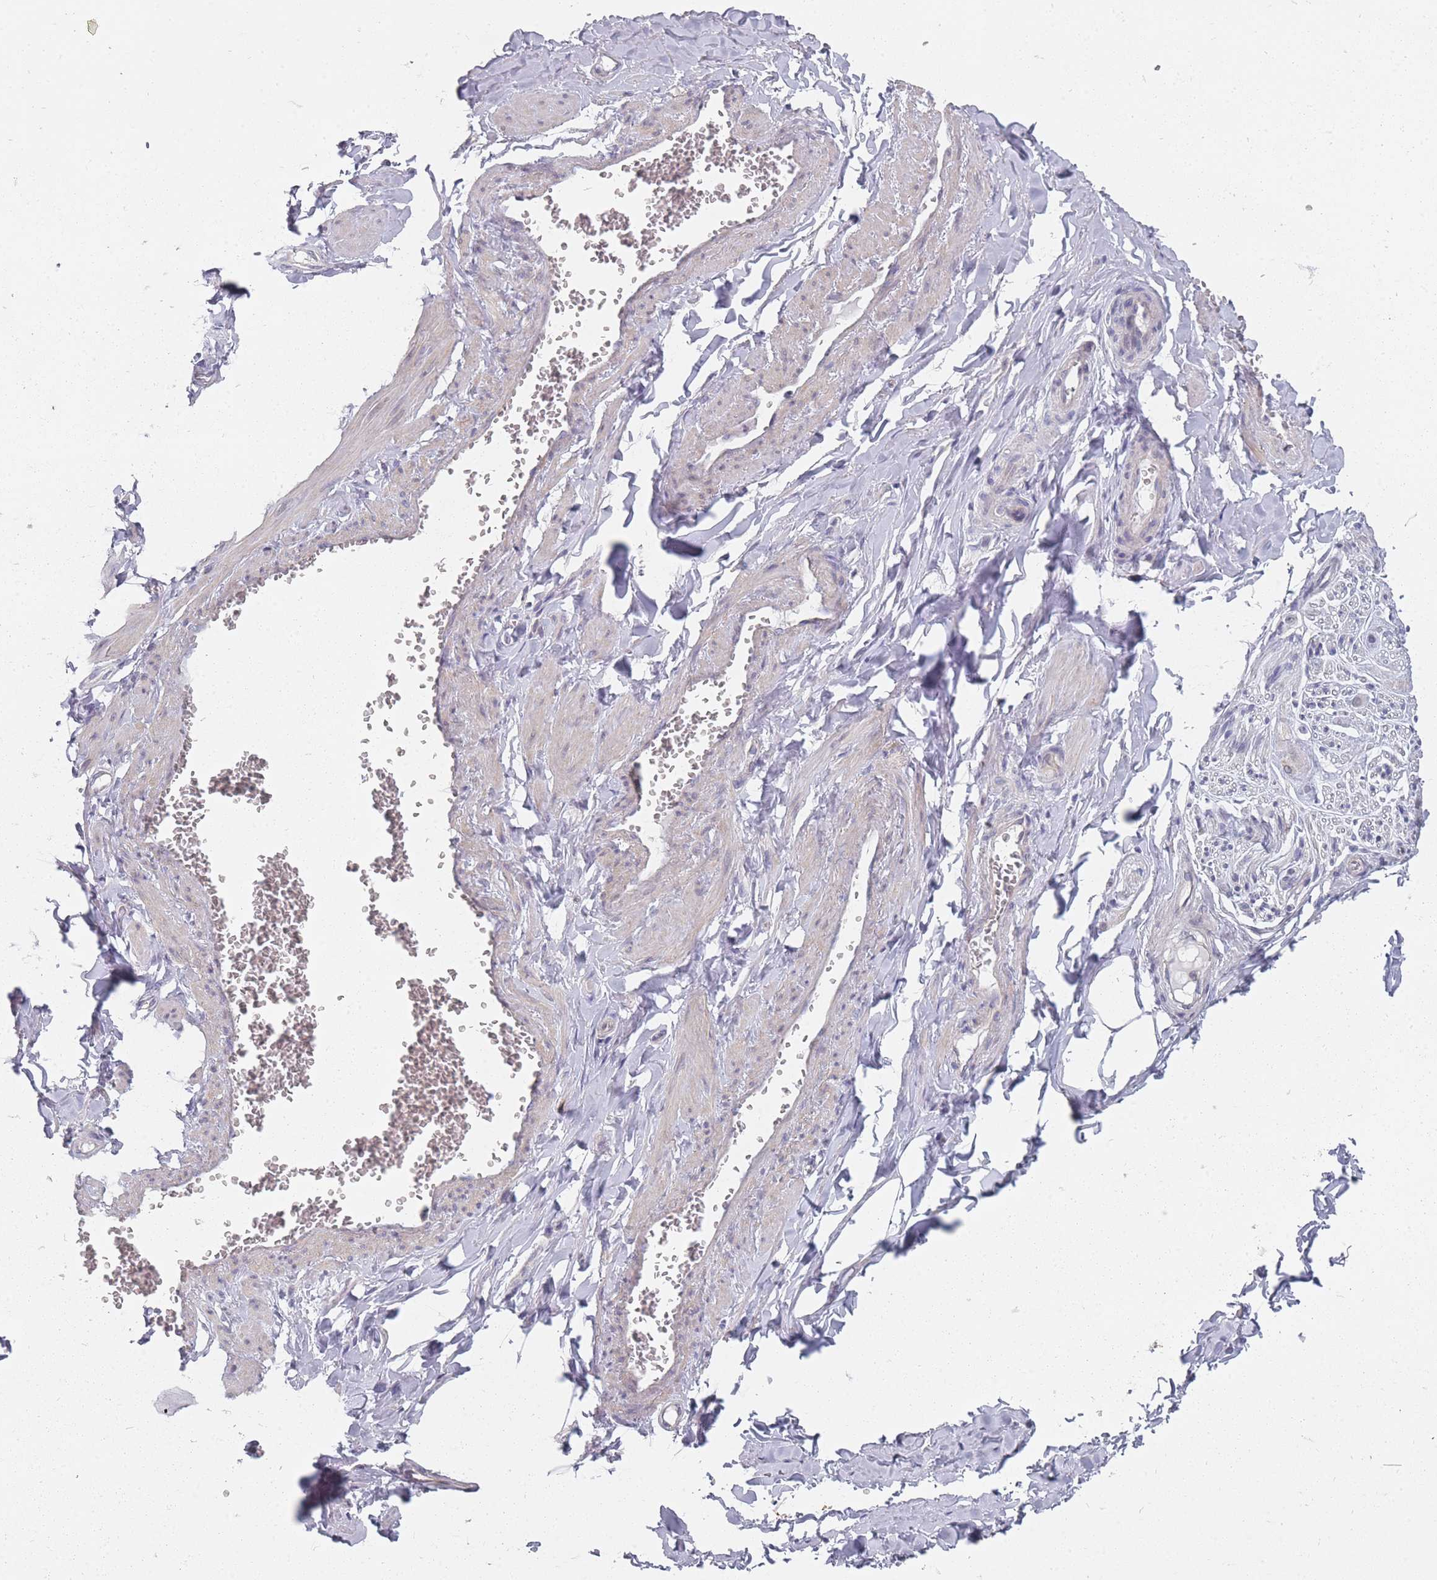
{"staining": {"intensity": "negative", "quantity": "none", "location": "none"}, "tissue": "adipose tissue", "cell_type": "Adipocytes", "image_type": "normal", "snomed": [{"axis": "morphology", "description": "Normal tissue, NOS"}, {"axis": "topography", "description": "Soft tissue"}, {"axis": "topography", "description": "Adipose tissue"}, {"axis": "topography", "description": "Vascular tissue"}, {"axis": "topography", "description": "Peripheral nerve tissue"}], "caption": "Human adipose tissue stained for a protein using immunohistochemistry exhibits no expression in adipocytes.", "gene": "PCDH12", "patient": {"sex": "male", "age": 46}}